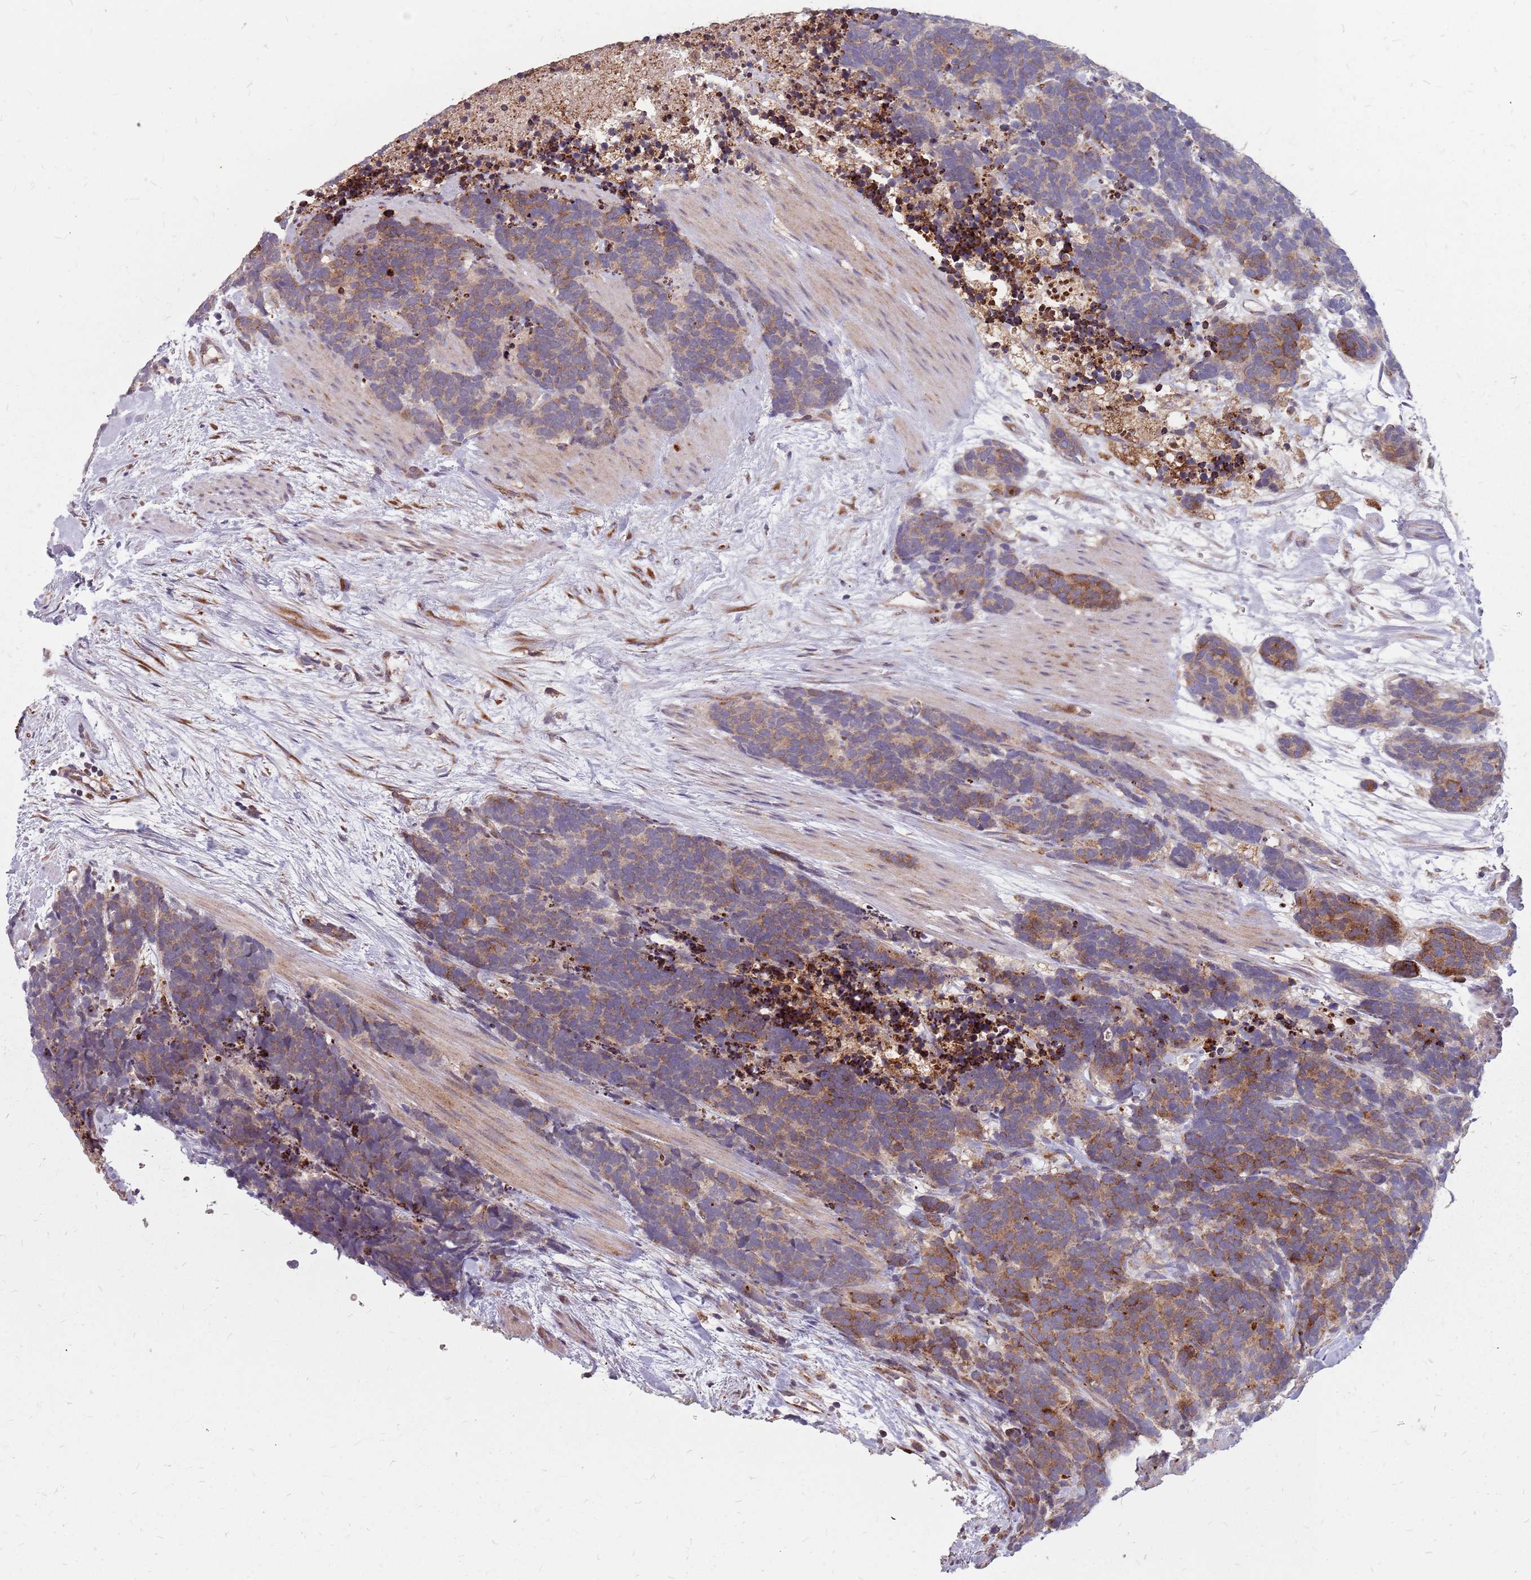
{"staining": {"intensity": "moderate", "quantity": "25%-75%", "location": "cytoplasmic/membranous"}, "tissue": "carcinoid", "cell_type": "Tumor cells", "image_type": "cancer", "snomed": [{"axis": "morphology", "description": "Carcinoma, NOS"}, {"axis": "morphology", "description": "Carcinoid, malignant, NOS"}, {"axis": "topography", "description": "Prostate"}], "caption": "A medium amount of moderate cytoplasmic/membranous staining is appreciated in about 25%-75% of tumor cells in carcinoid tissue.", "gene": "NME4", "patient": {"sex": "male", "age": 57}}